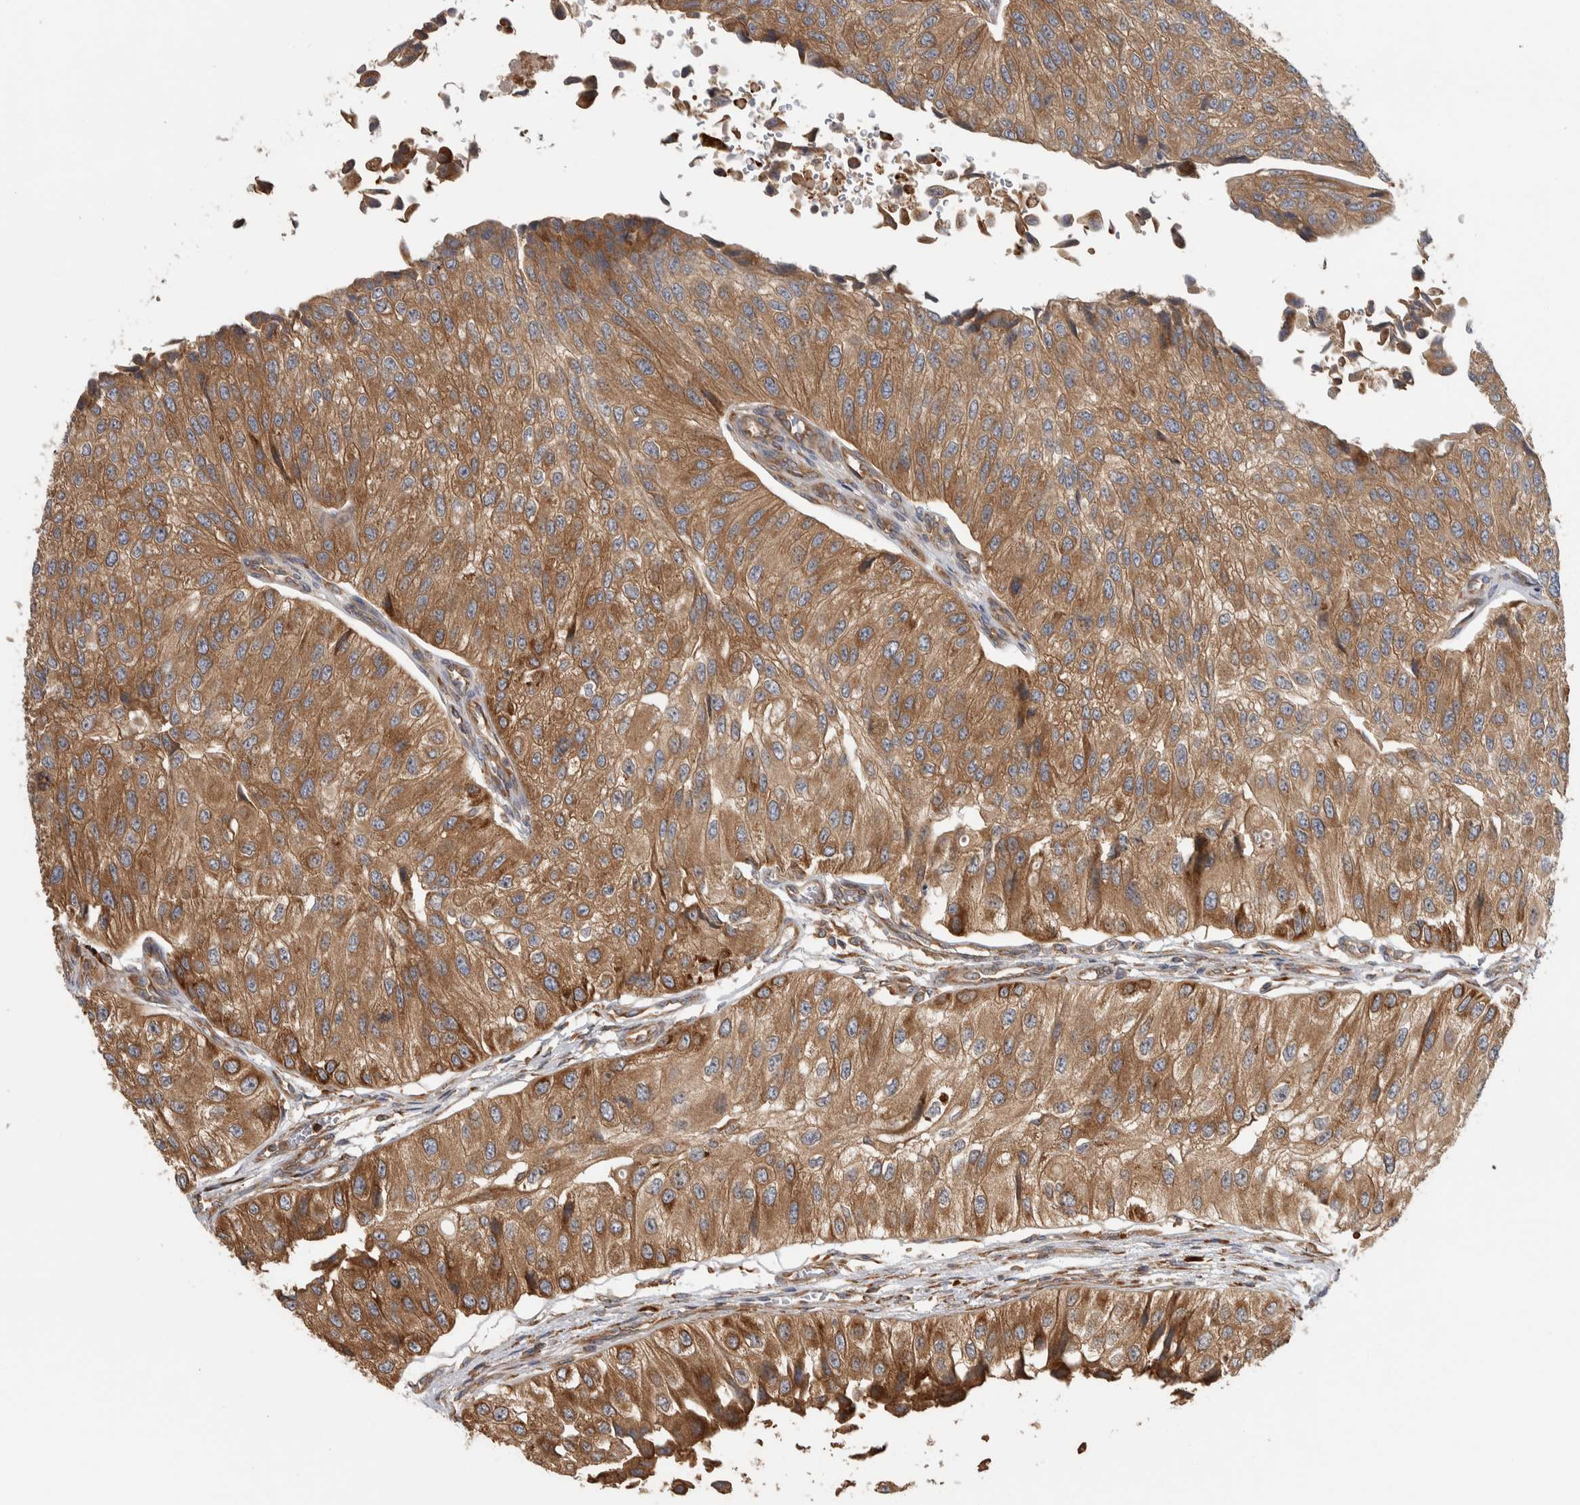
{"staining": {"intensity": "moderate", "quantity": ">75%", "location": "cytoplasmic/membranous"}, "tissue": "urothelial cancer", "cell_type": "Tumor cells", "image_type": "cancer", "snomed": [{"axis": "morphology", "description": "Urothelial carcinoma, High grade"}, {"axis": "topography", "description": "Kidney"}, {"axis": "topography", "description": "Urinary bladder"}], "caption": "High-magnification brightfield microscopy of high-grade urothelial carcinoma stained with DAB (brown) and counterstained with hematoxylin (blue). tumor cells exhibit moderate cytoplasmic/membranous staining is seen in about>75% of cells. (IHC, brightfield microscopy, high magnification).", "gene": "EIF3H", "patient": {"sex": "male", "age": 77}}